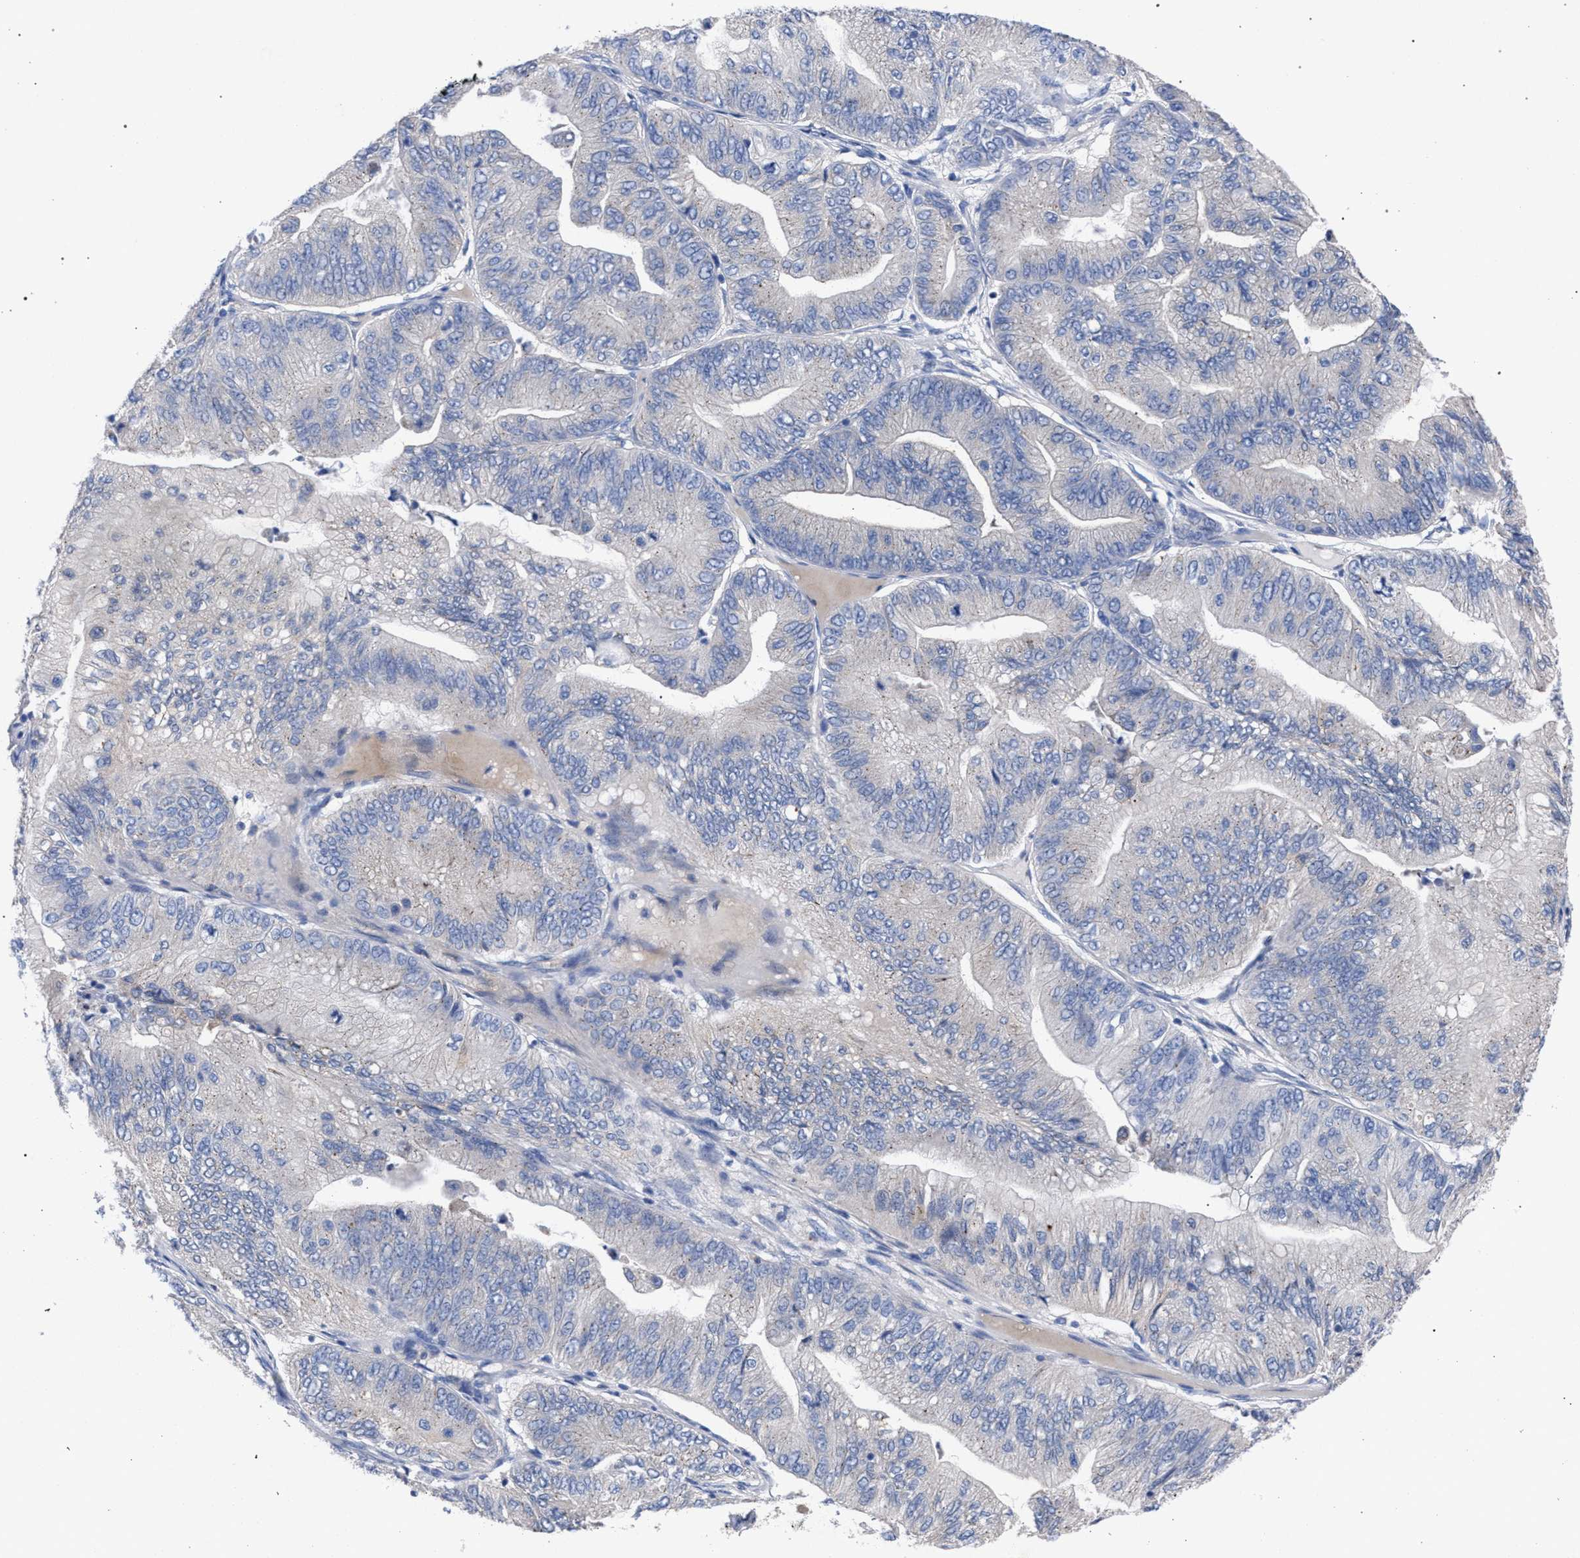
{"staining": {"intensity": "negative", "quantity": "none", "location": "none"}, "tissue": "ovarian cancer", "cell_type": "Tumor cells", "image_type": "cancer", "snomed": [{"axis": "morphology", "description": "Cystadenocarcinoma, mucinous, NOS"}, {"axis": "topography", "description": "Ovary"}], "caption": "The image demonstrates no staining of tumor cells in mucinous cystadenocarcinoma (ovarian).", "gene": "GMPR", "patient": {"sex": "female", "age": 61}}